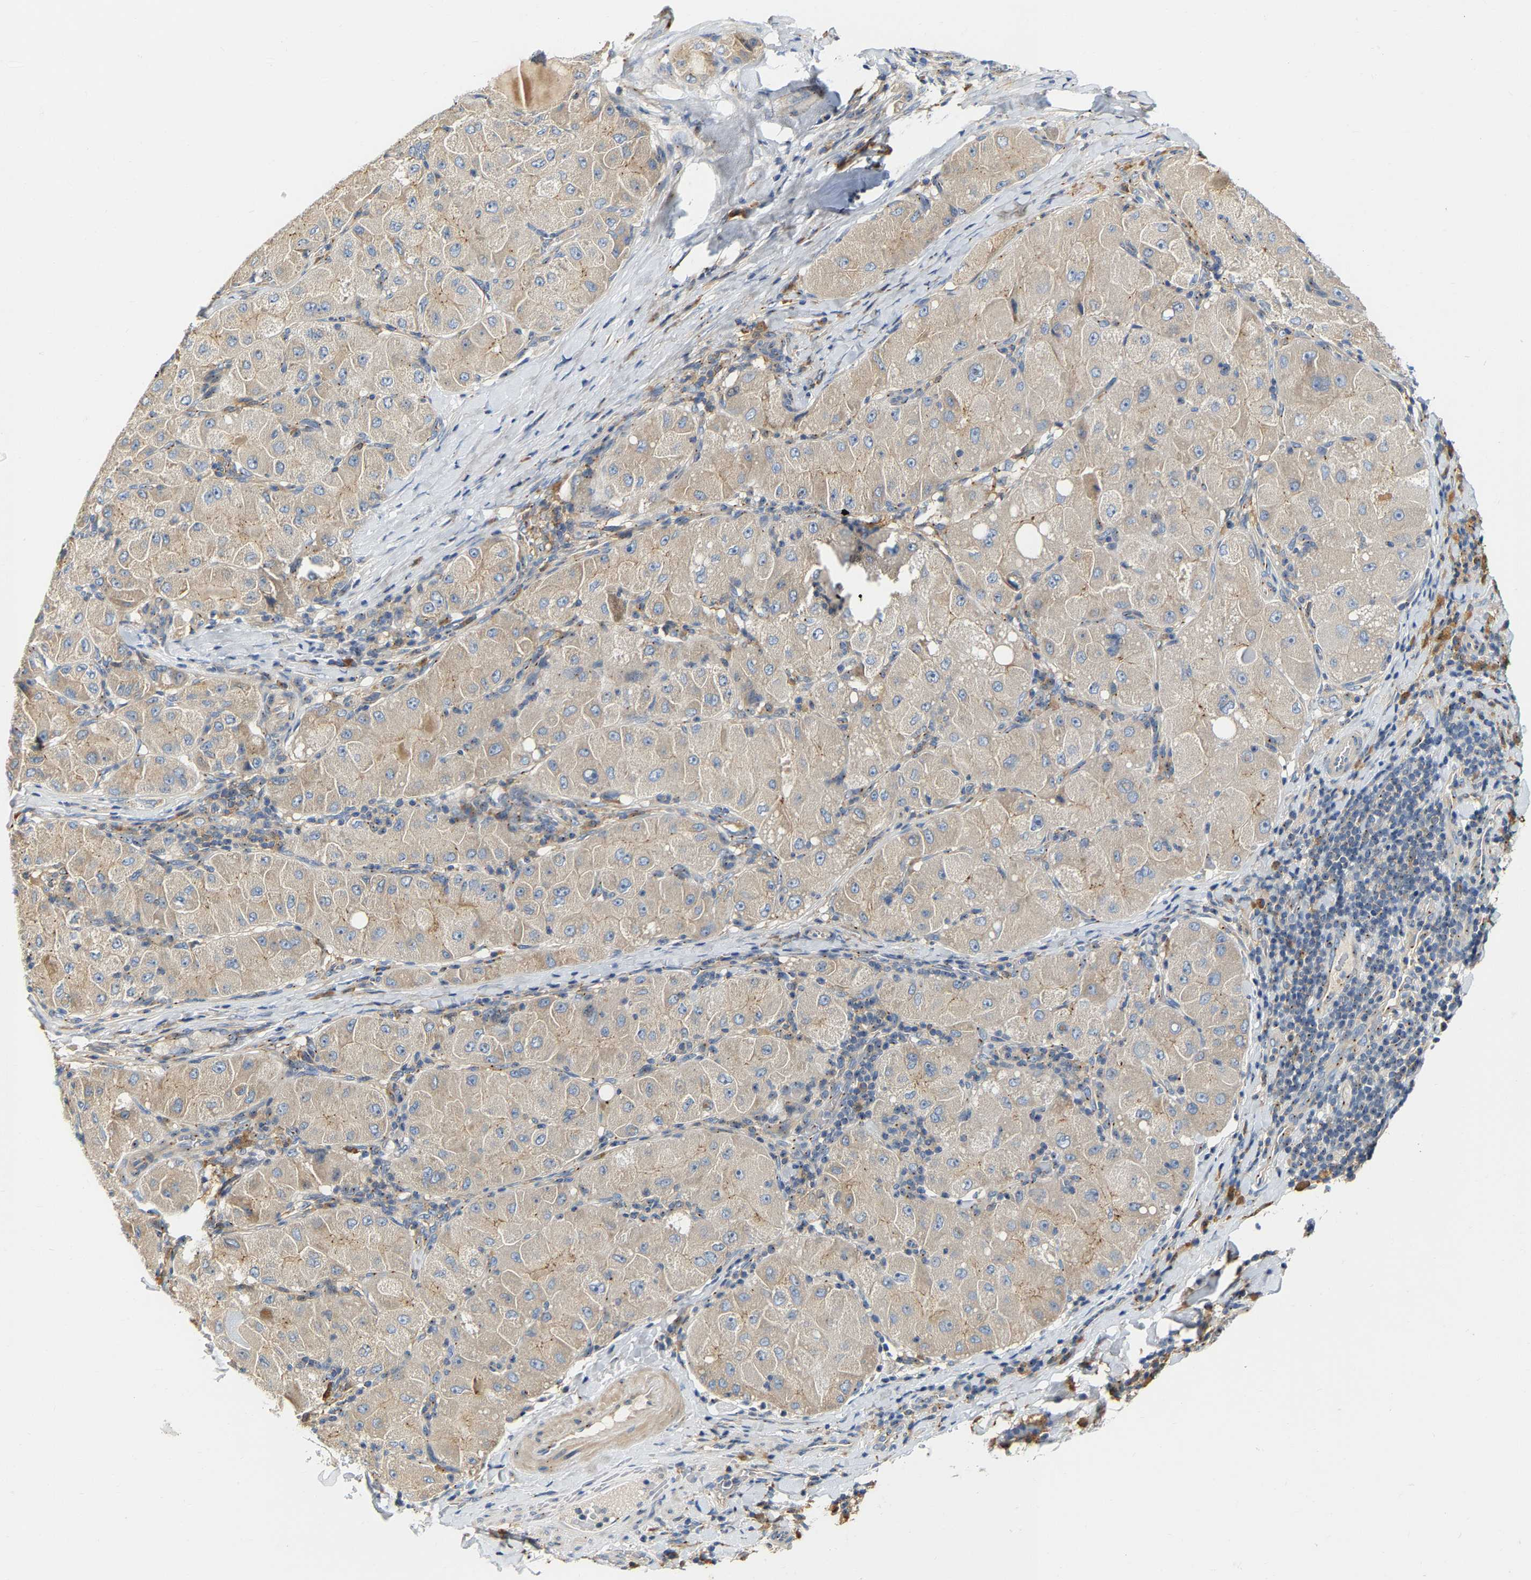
{"staining": {"intensity": "weak", "quantity": ">75%", "location": "cytoplasmic/membranous"}, "tissue": "liver cancer", "cell_type": "Tumor cells", "image_type": "cancer", "snomed": [{"axis": "morphology", "description": "Carcinoma, Hepatocellular, NOS"}, {"axis": "topography", "description": "Liver"}], "caption": "Immunohistochemistry (IHC) staining of liver cancer, which displays low levels of weak cytoplasmic/membranous staining in approximately >75% of tumor cells indicating weak cytoplasmic/membranous protein positivity. The staining was performed using DAB (brown) for protein detection and nuclei were counterstained in hematoxylin (blue).", "gene": "PCNT", "patient": {"sex": "male", "age": 80}}